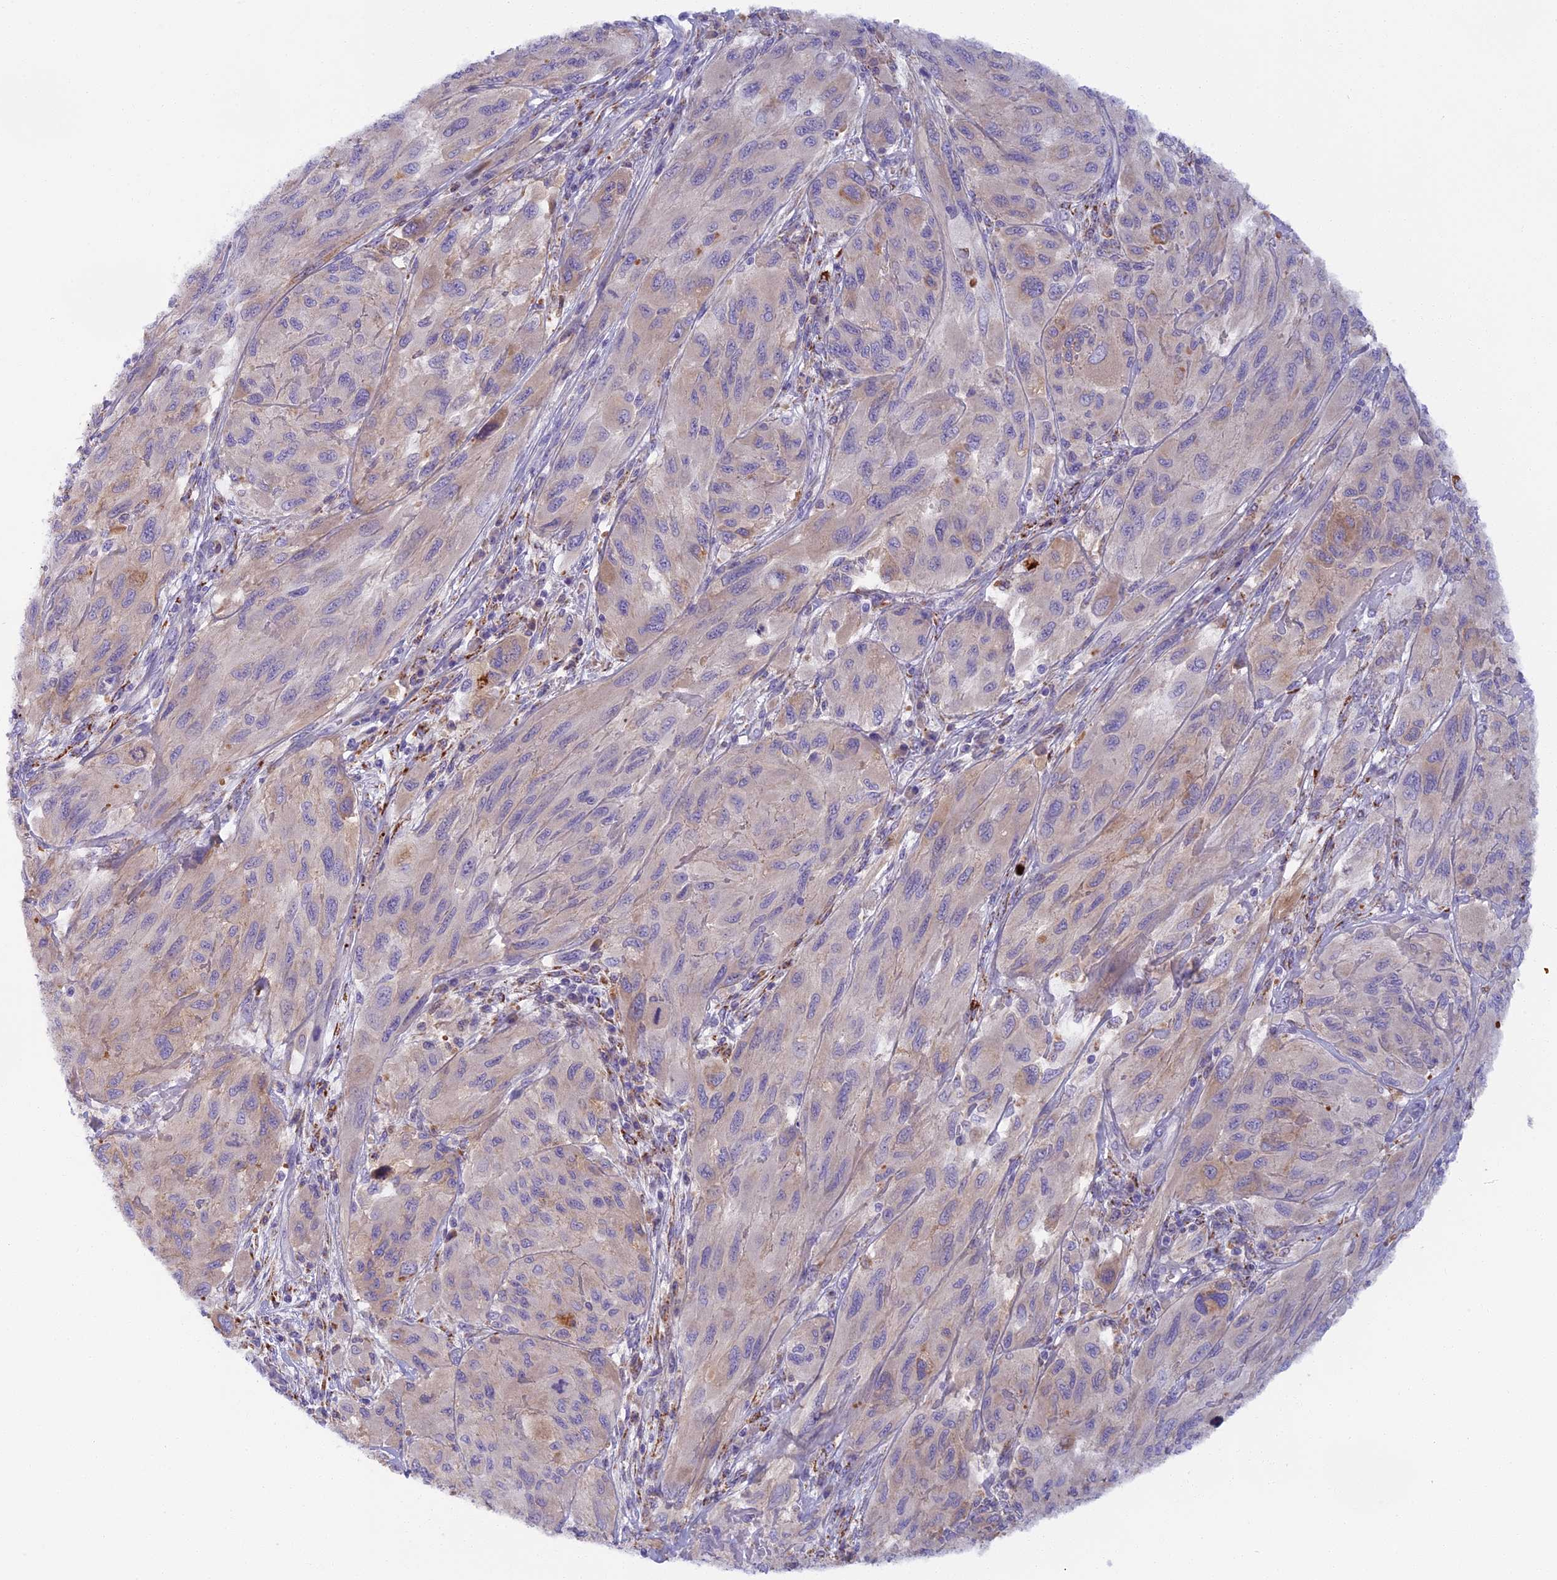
{"staining": {"intensity": "moderate", "quantity": "<25%", "location": "cytoplasmic/membranous"}, "tissue": "melanoma", "cell_type": "Tumor cells", "image_type": "cancer", "snomed": [{"axis": "morphology", "description": "Malignant melanoma, NOS"}, {"axis": "topography", "description": "Skin"}], "caption": "This is an image of immunohistochemistry (IHC) staining of melanoma, which shows moderate positivity in the cytoplasmic/membranous of tumor cells.", "gene": "SEMA7A", "patient": {"sex": "female", "age": 91}}